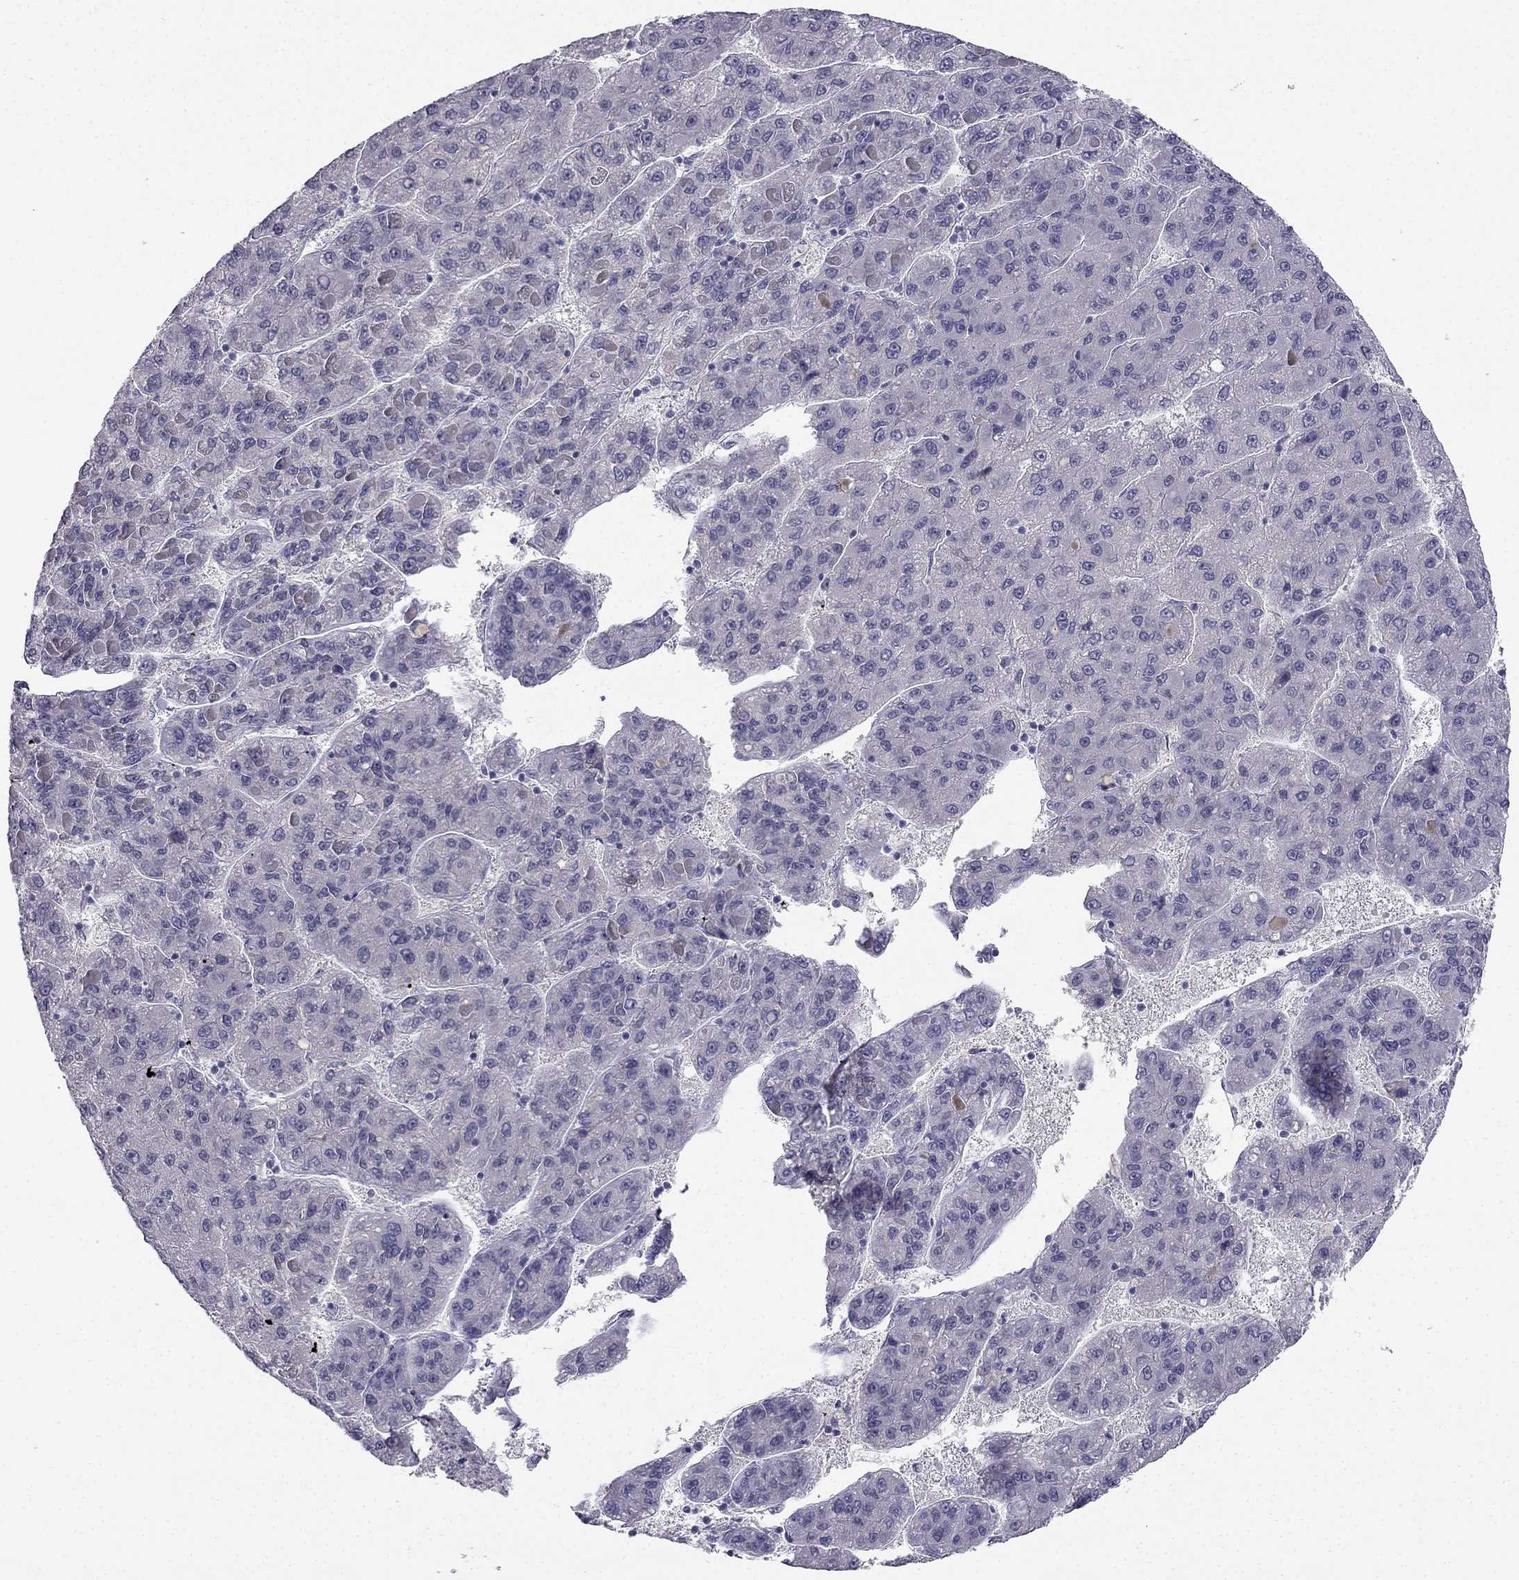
{"staining": {"intensity": "negative", "quantity": "none", "location": "none"}, "tissue": "liver cancer", "cell_type": "Tumor cells", "image_type": "cancer", "snomed": [{"axis": "morphology", "description": "Carcinoma, Hepatocellular, NOS"}, {"axis": "topography", "description": "Liver"}], "caption": "DAB (3,3'-diaminobenzidine) immunohistochemical staining of hepatocellular carcinoma (liver) displays no significant staining in tumor cells. (Brightfield microscopy of DAB immunohistochemistry at high magnification).", "gene": "C16orf89", "patient": {"sex": "female", "age": 82}}